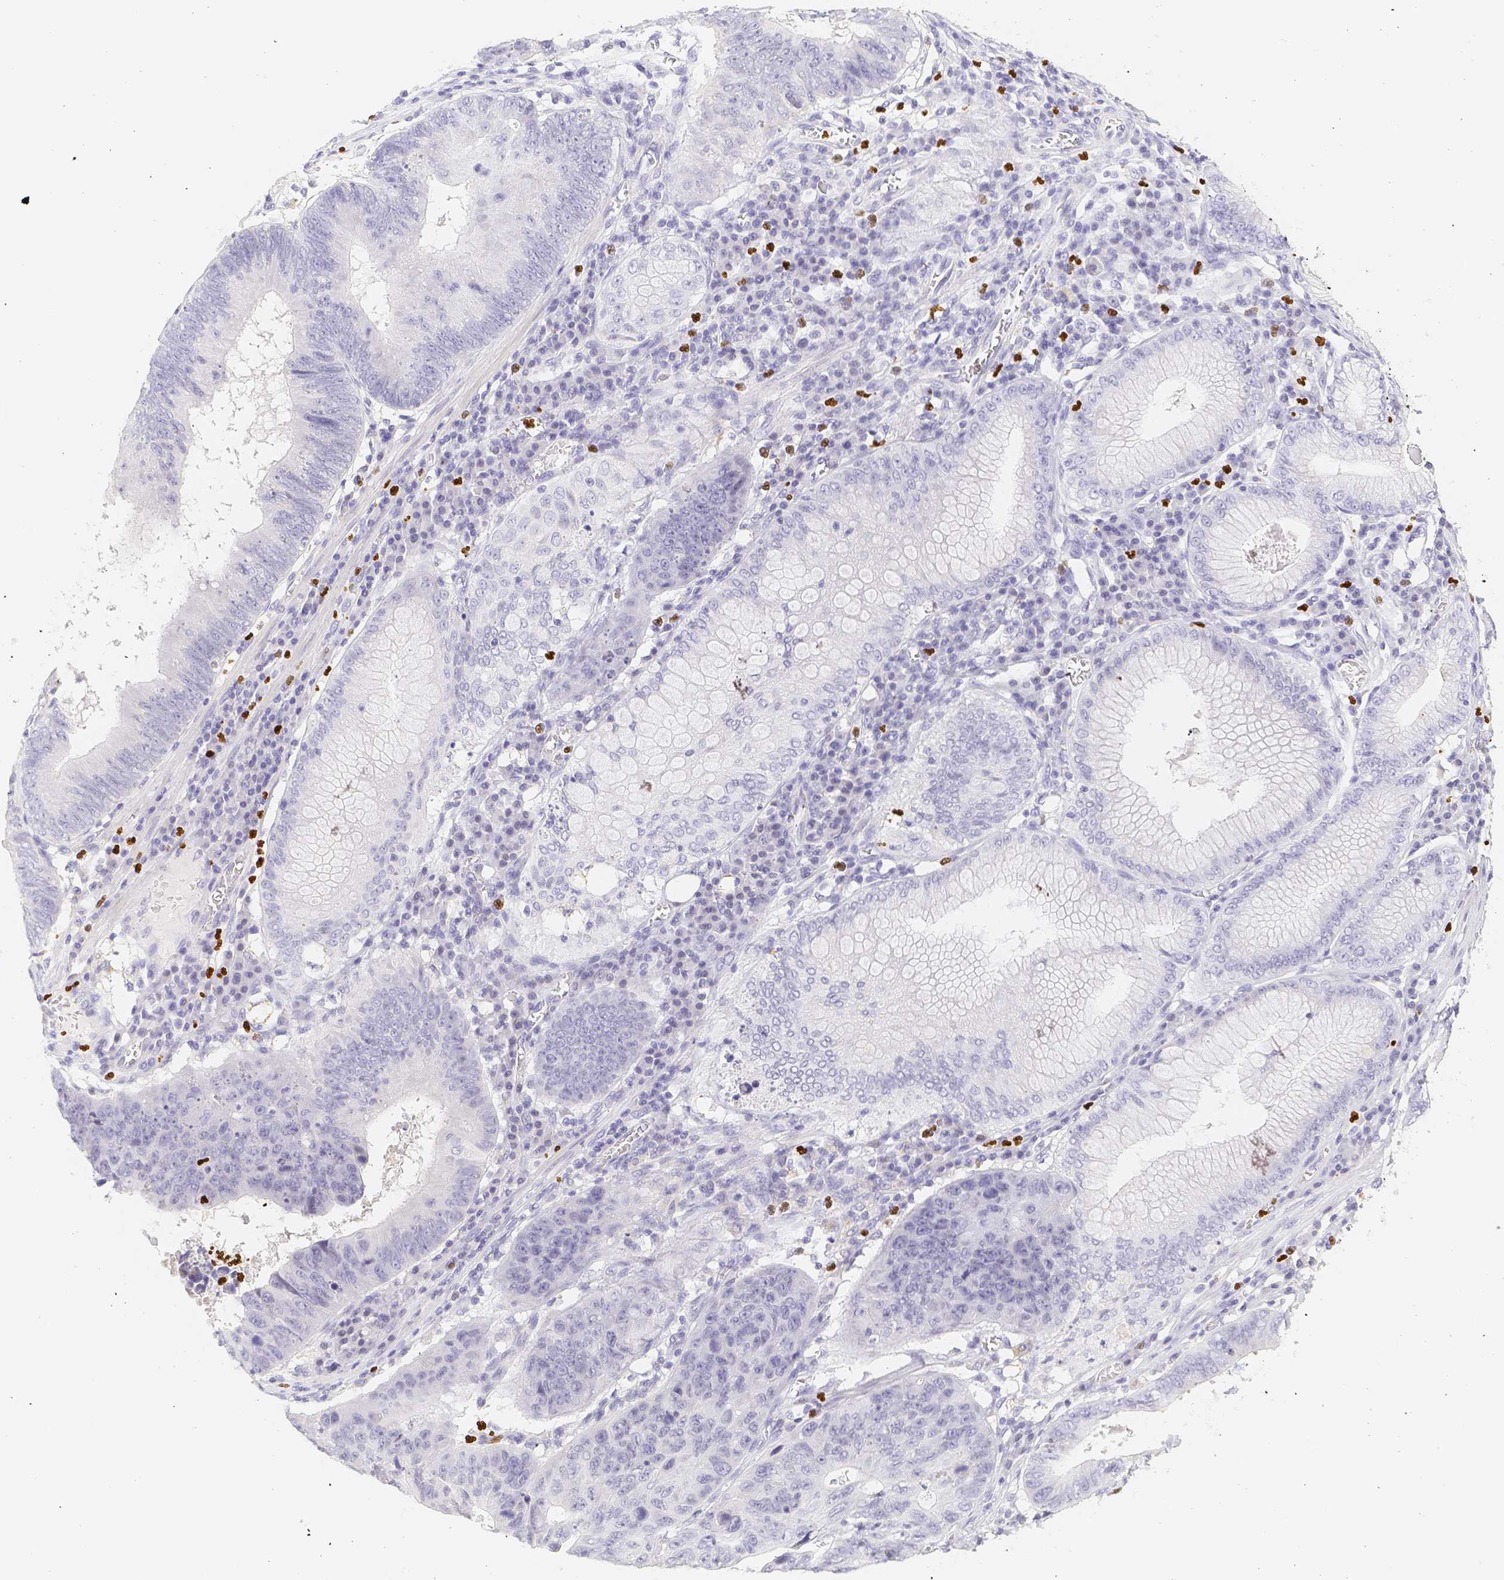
{"staining": {"intensity": "negative", "quantity": "none", "location": "none"}, "tissue": "stomach cancer", "cell_type": "Tumor cells", "image_type": "cancer", "snomed": [{"axis": "morphology", "description": "Adenocarcinoma, NOS"}, {"axis": "topography", "description": "Stomach"}], "caption": "Immunohistochemical staining of human stomach cancer shows no significant expression in tumor cells.", "gene": "PADI4", "patient": {"sex": "male", "age": 59}}